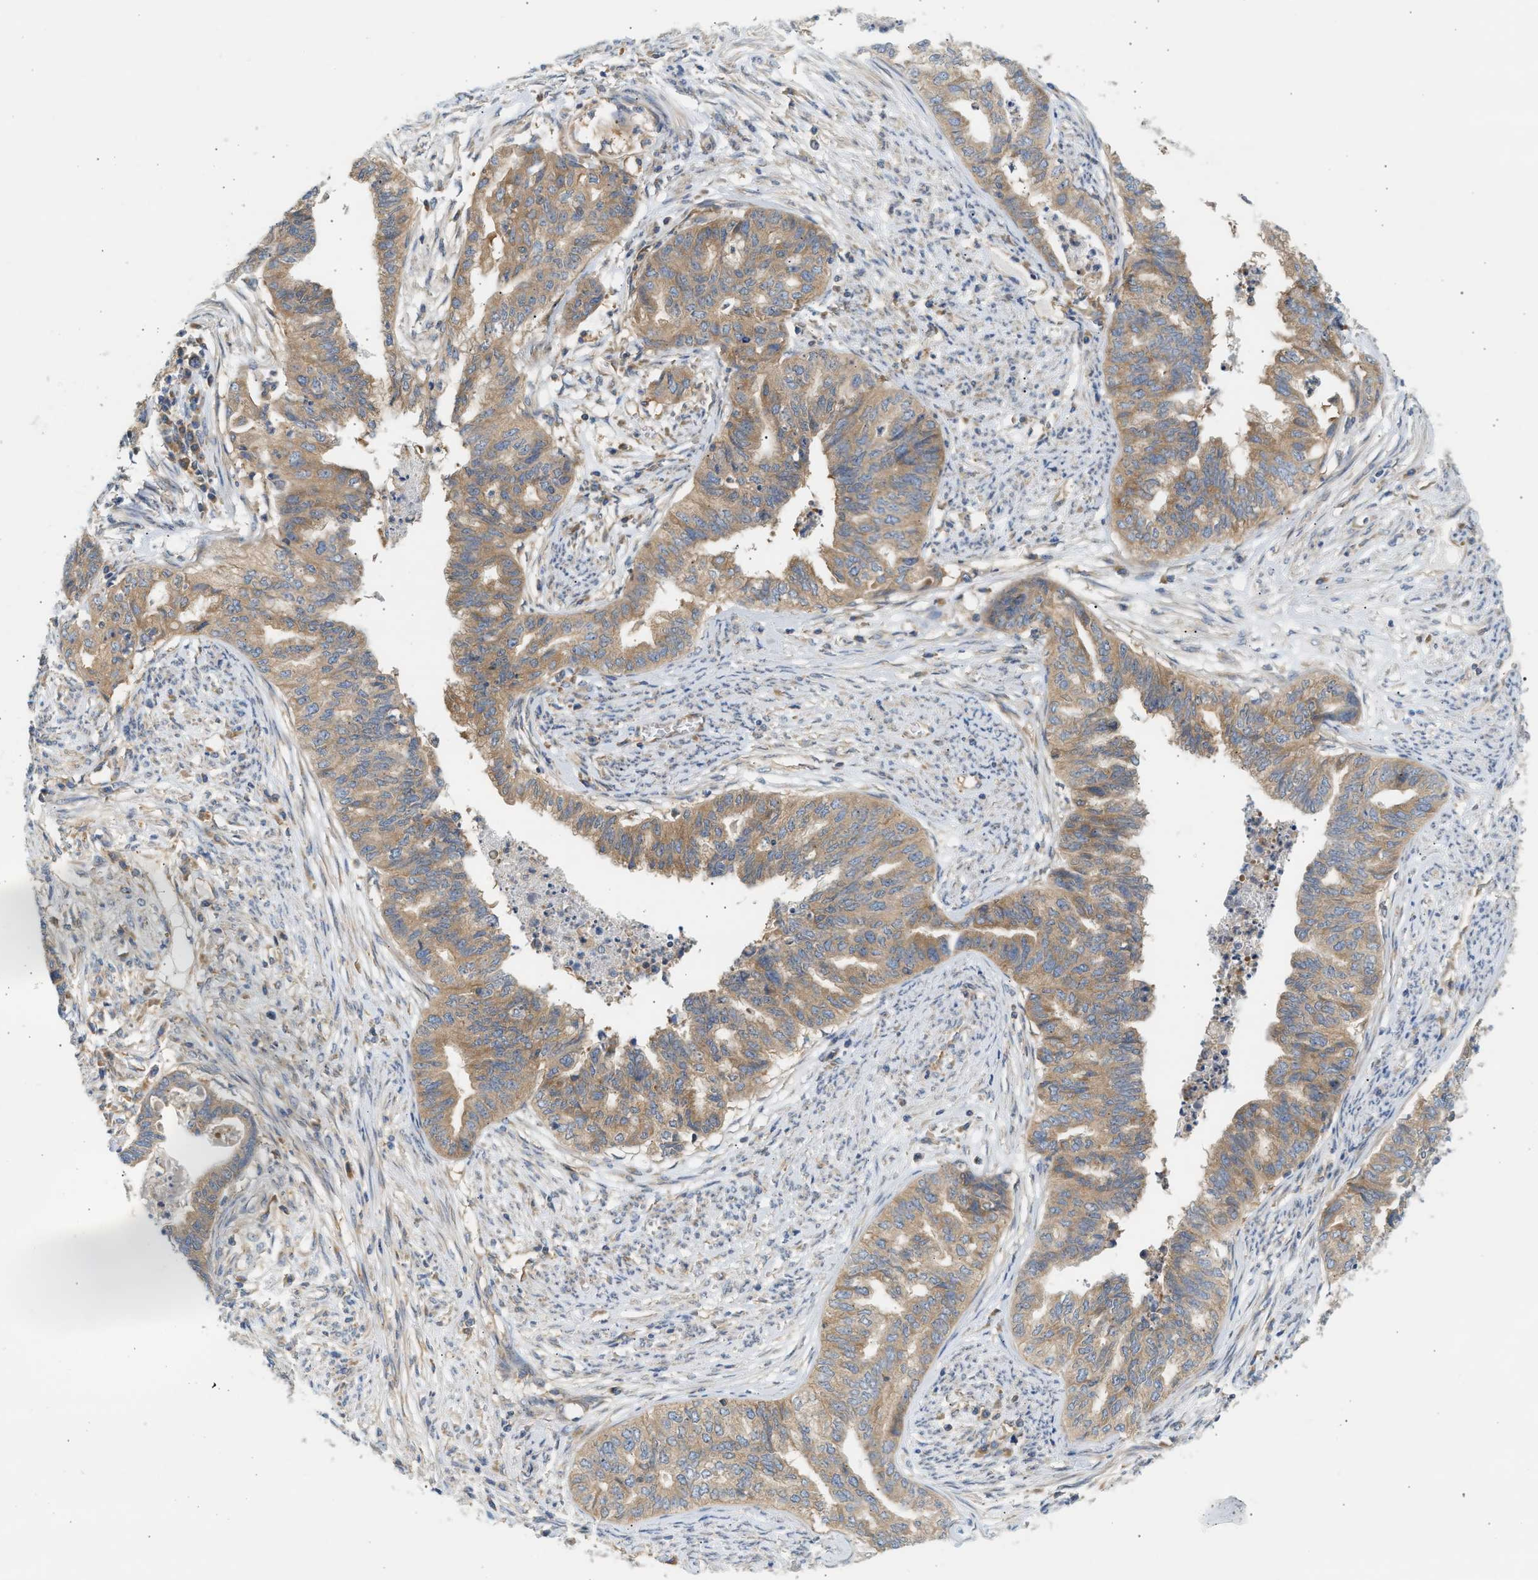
{"staining": {"intensity": "moderate", "quantity": ">75%", "location": "cytoplasmic/membranous"}, "tissue": "endometrial cancer", "cell_type": "Tumor cells", "image_type": "cancer", "snomed": [{"axis": "morphology", "description": "Adenocarcinoma, NOS"}, {"axis": "topography", "description": "Endometrium"}], "caption": "Immunohistochemical staining of human endometrial cancer reveals medium levels of moderate cytoplasmic/membranous expression in about >75% of tumor cells.", "gene": "PAFAH1B1", "patient": {"sex": "female", "age": 79}}